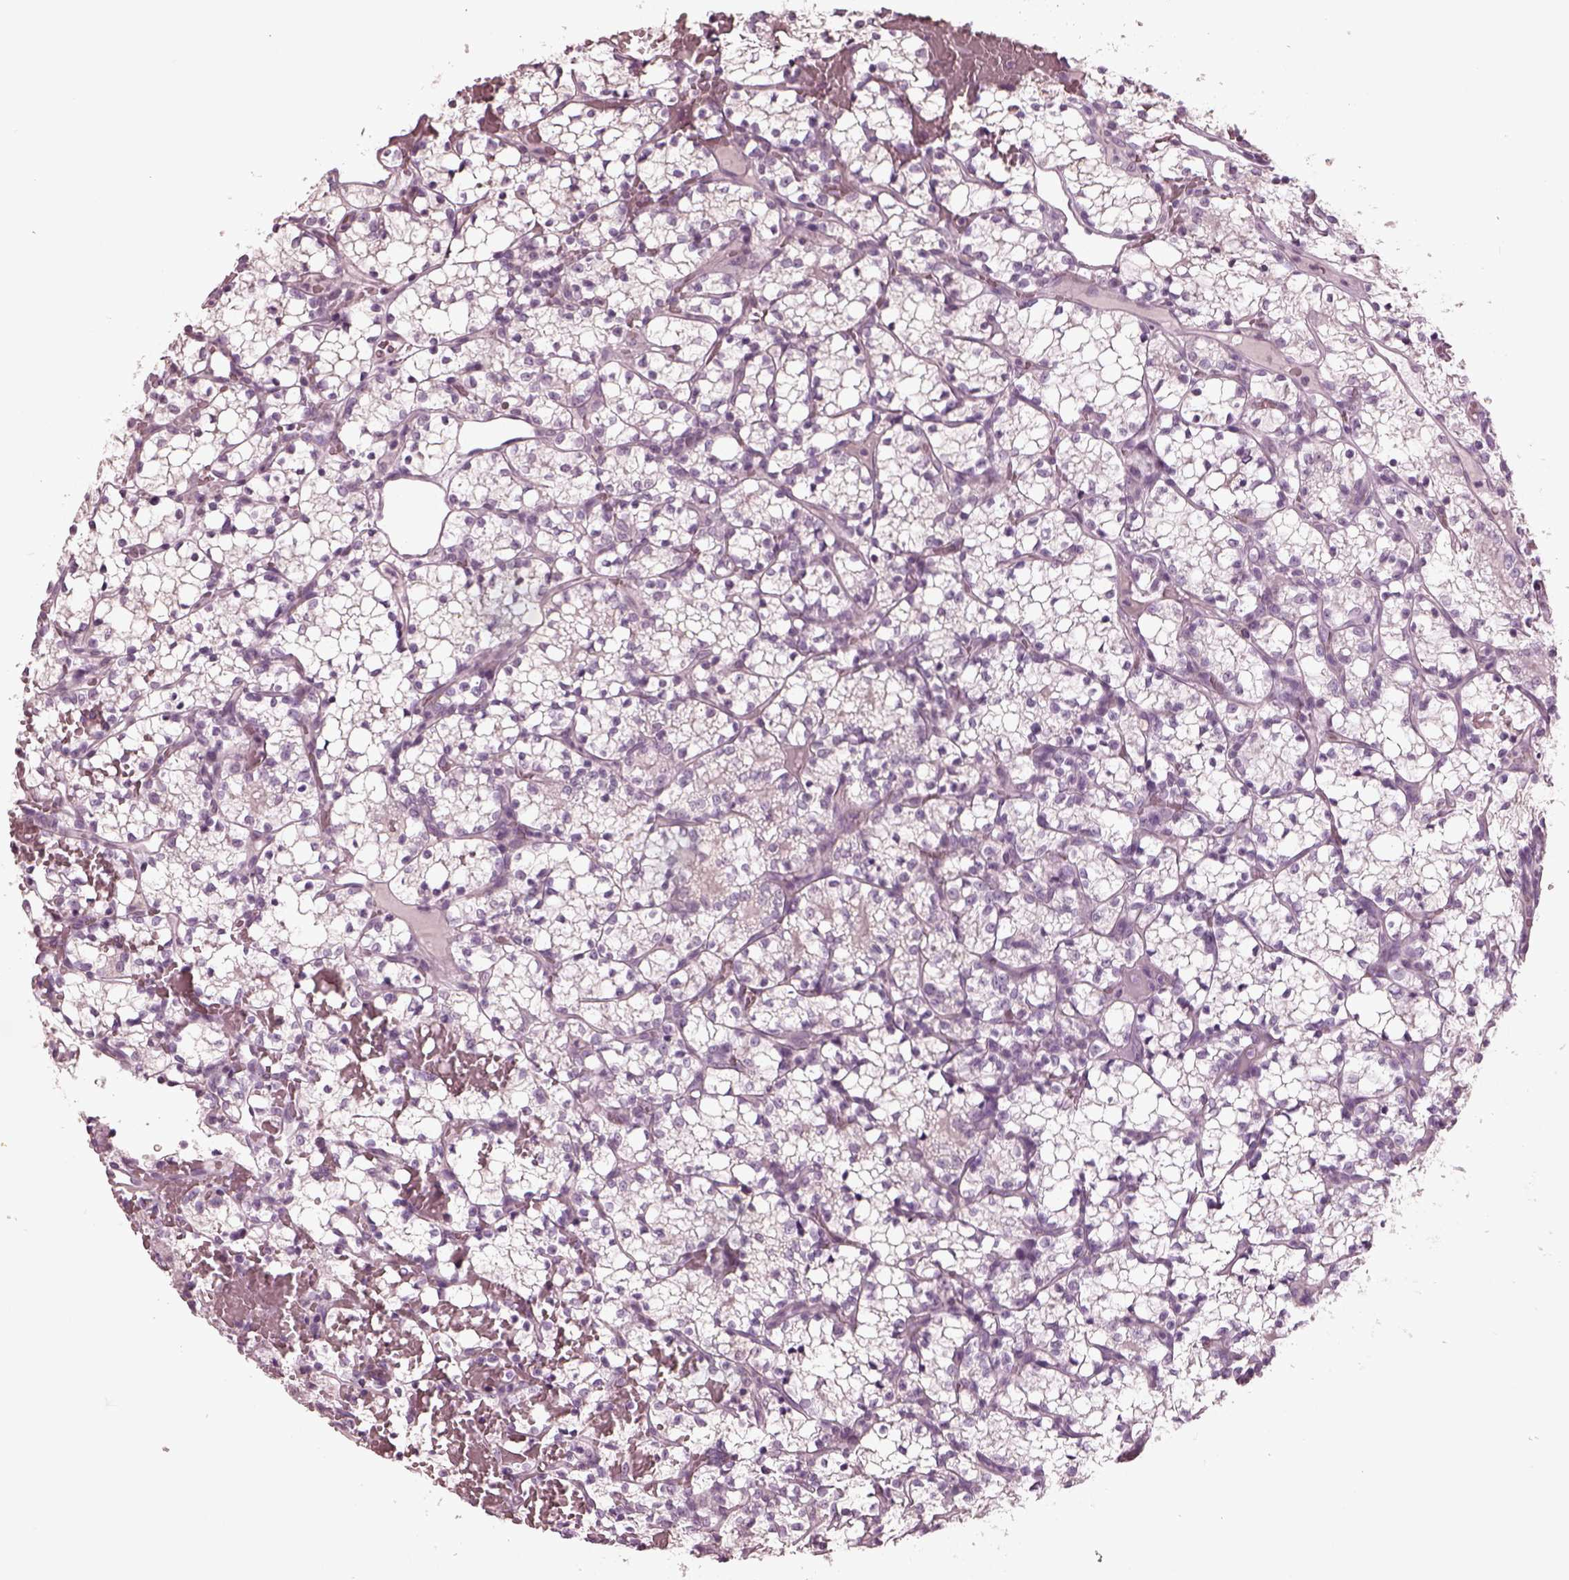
{"staining": {"intensity": "negative", "quantity": "none", "location": "none"}, "tissue": "renal cancer", "cell_type": "Tumor cells", "image_type": "cancer", "snomed": [{"axis": "morphology", "description": "Adenocarcinoma, NOS"}, {"axis": "topography", "description": "Kidney"}], "caption": "DAB immunohistochemical staining of human renal cancer (adenocarcinoma) demonstrates no significant staining in tumor cells.", "gene": "RCVRN", "patient": {"sex": "female", "age": 69}}